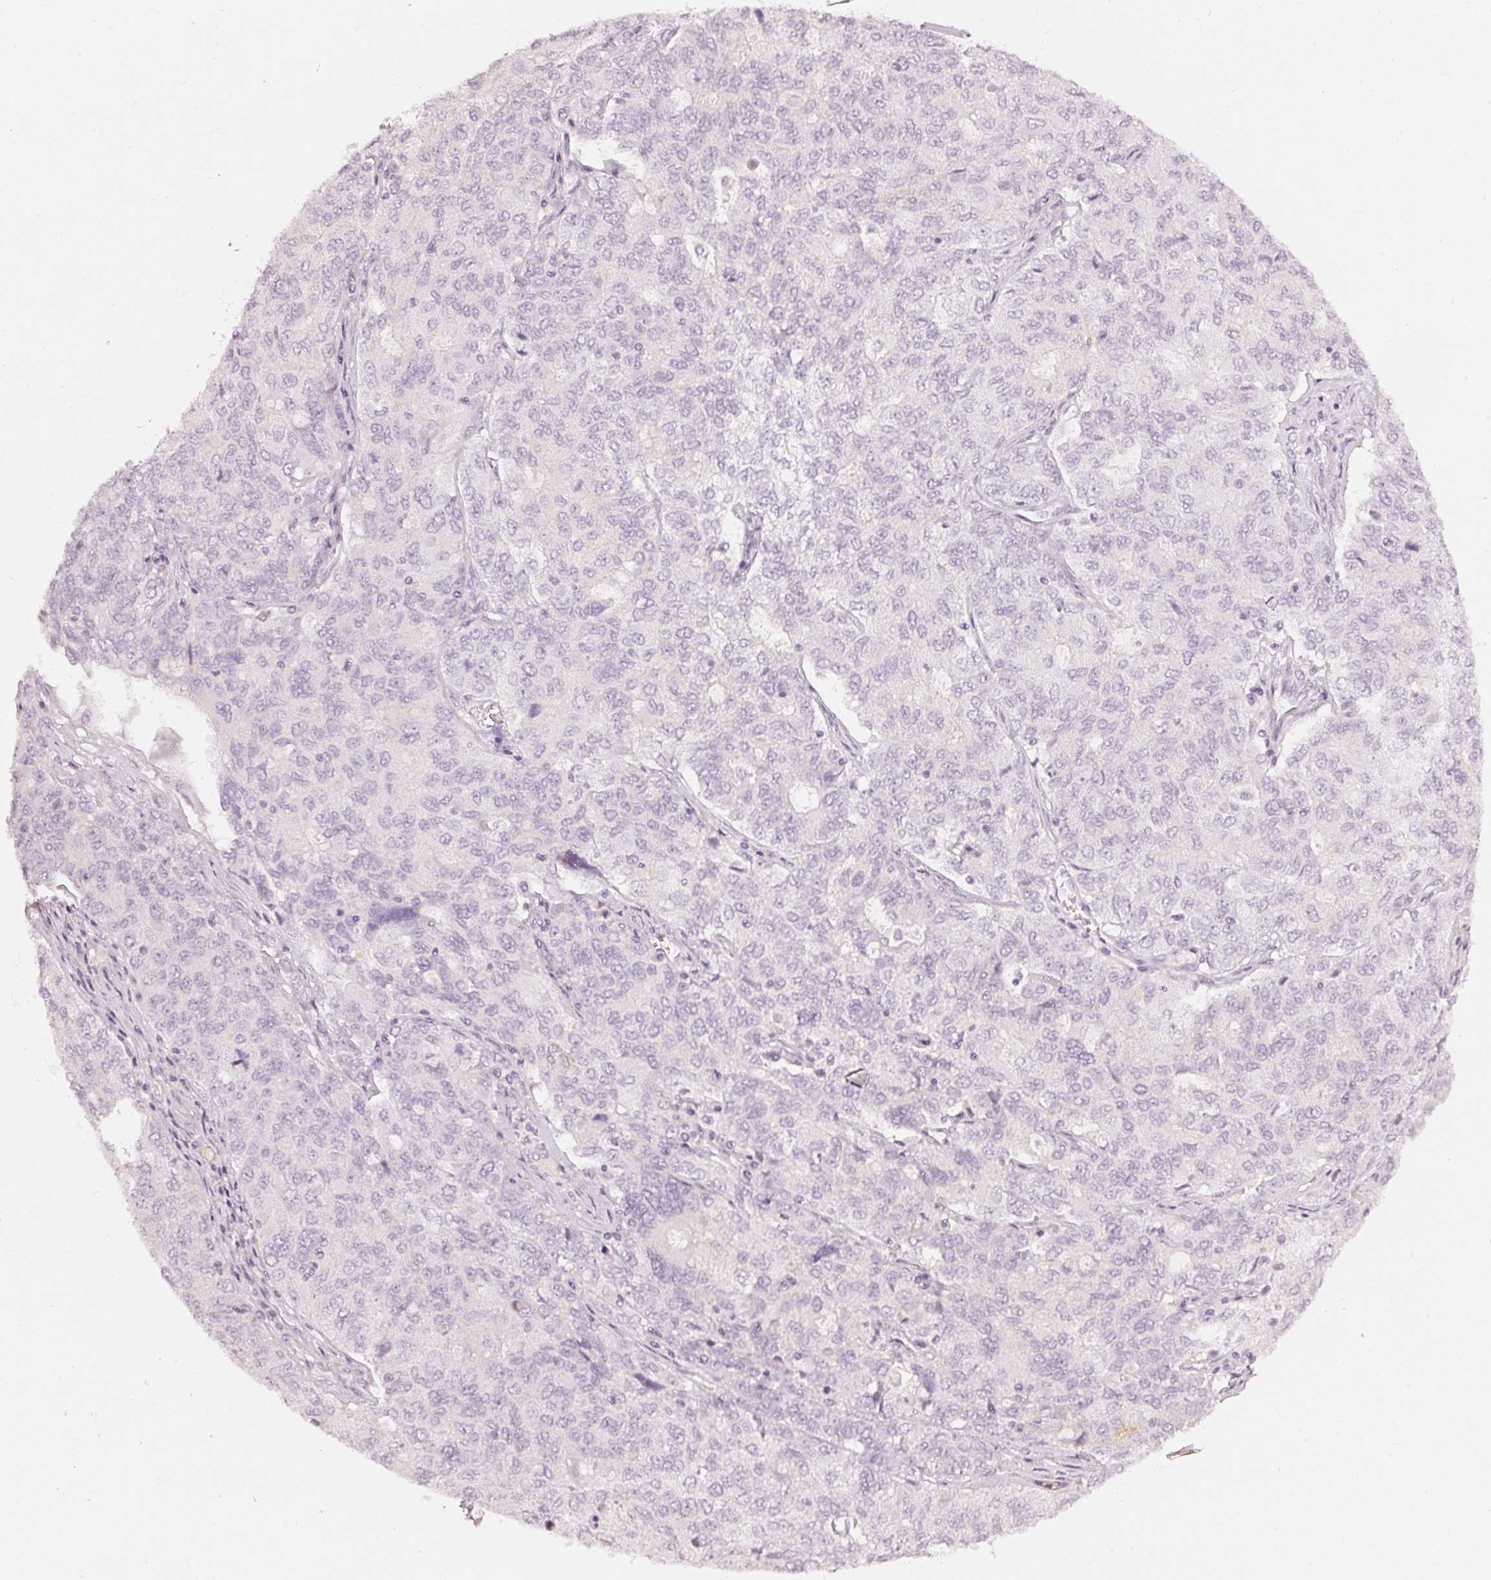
{"staining": {"intensity": "negative", "quantity": "none", "location": "none"}, "tissue": "ovarian cancer", "cell_type": "Tumor cells", "image_type": "cancer", "snomed": [{"axis": "morphology", "description": "Carcinoma, endometroid"}, {"axis": "topography", "description": "Ovary"}], "caption": "Immunohistochemical staining of endometroid carcinoma (ovarian) displays no significant positivity in tumor cells. Nuclei are stained in blue.", "gene": "CNP", "patient": {"sex": "female", "age": 62}}